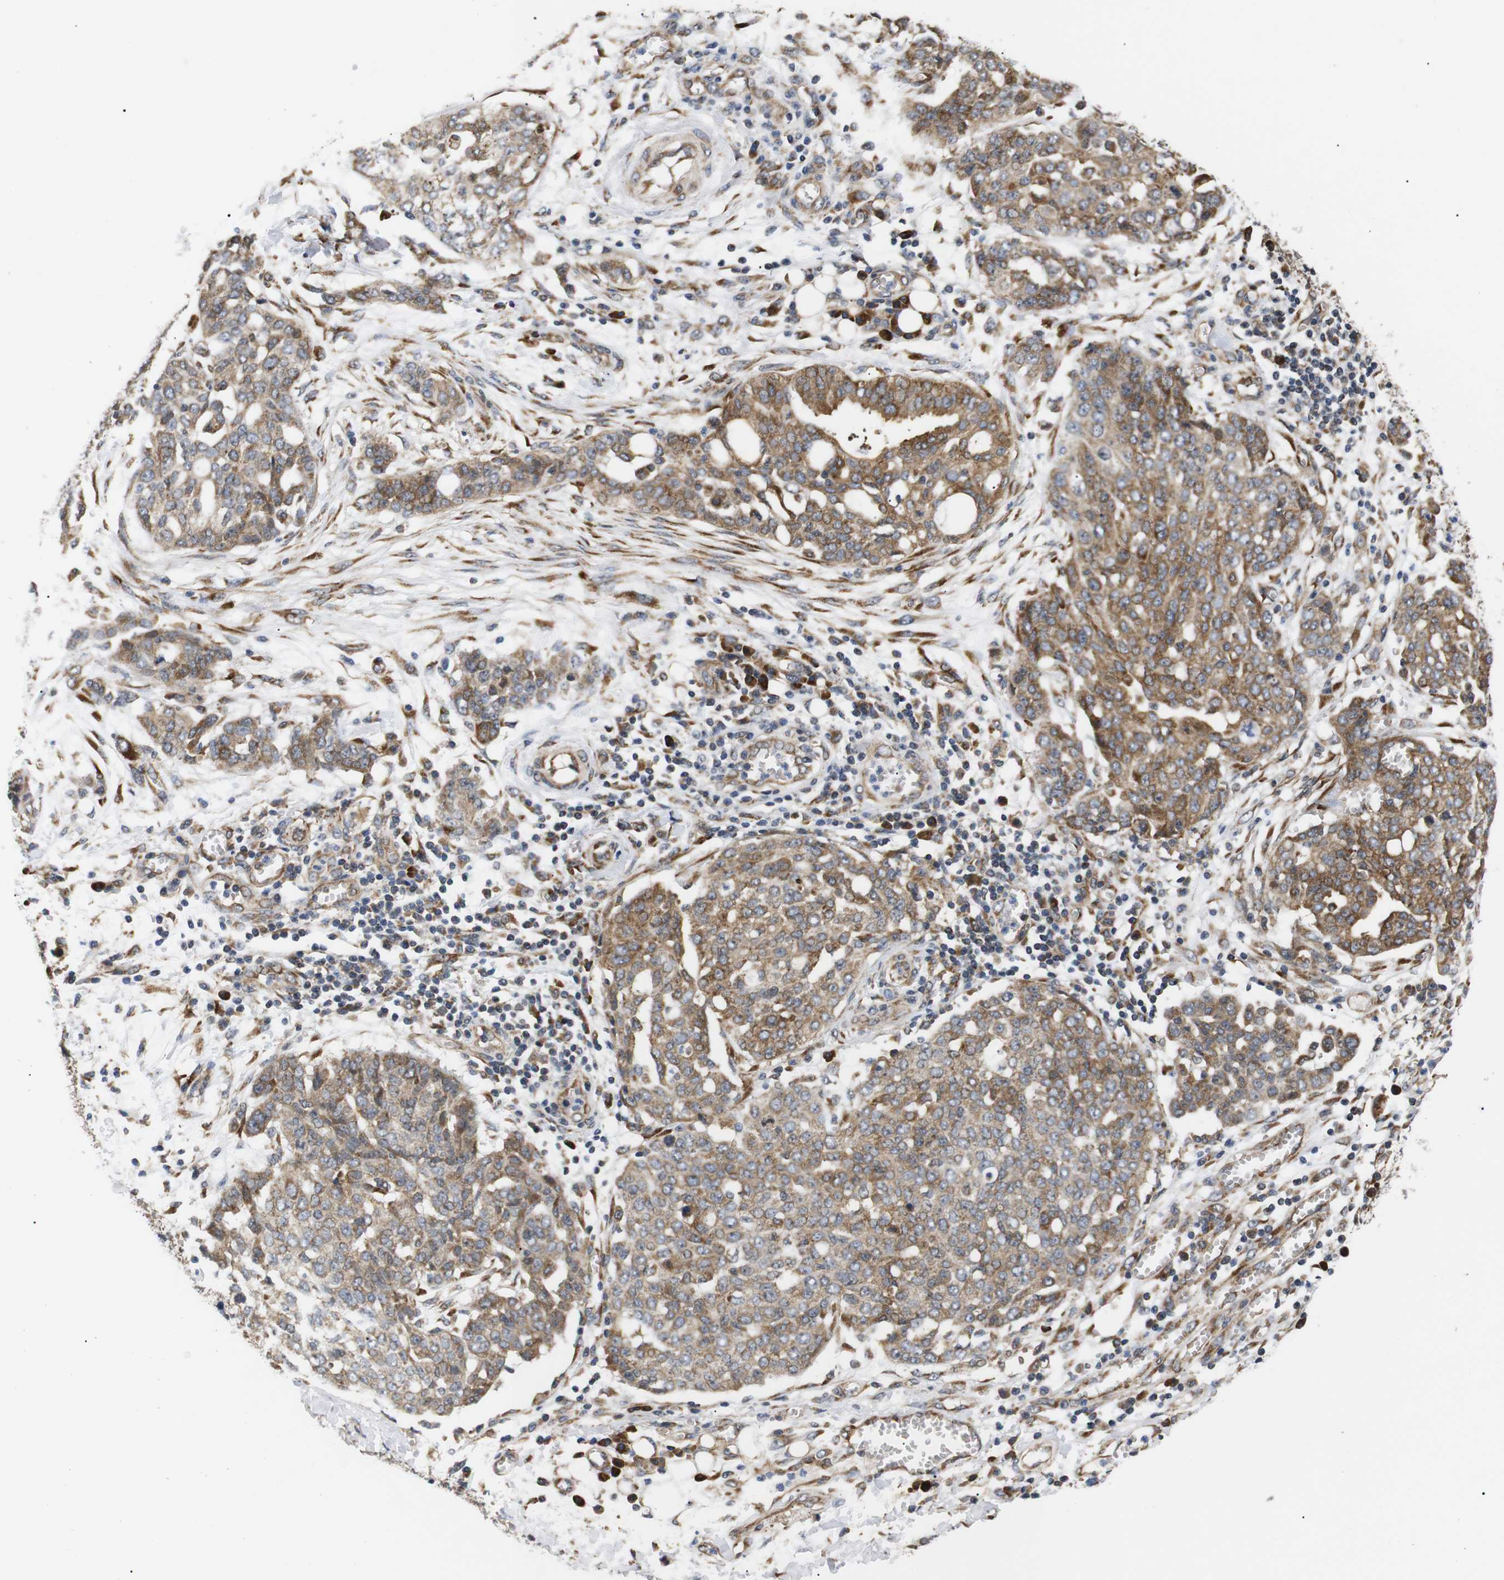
{"staining": {"intensity": "moderate", "quantity": ">75%", "location": "cytoplasmic/membranous"}, "tissue": "ovarian cancer", "cell_type": "Tumor cells", "image_type": "cancer", "snomed": [{"axis": "morphology", "description": "Cystadenocarcinoma, serous, NOS"}, {"axis": "topography", "description": "Soft tissue"}, {"axis": "topography", "description": "Ovary"}], "caption": "Protein staining demonstrates moderate cytoplasmic/membranous staining in approximately >75% of tumor cells in ovarian cancer (serous cystadenocarcinoma).", "gene": "KANK4", "patient": {"sex": "female", "age": 57}}